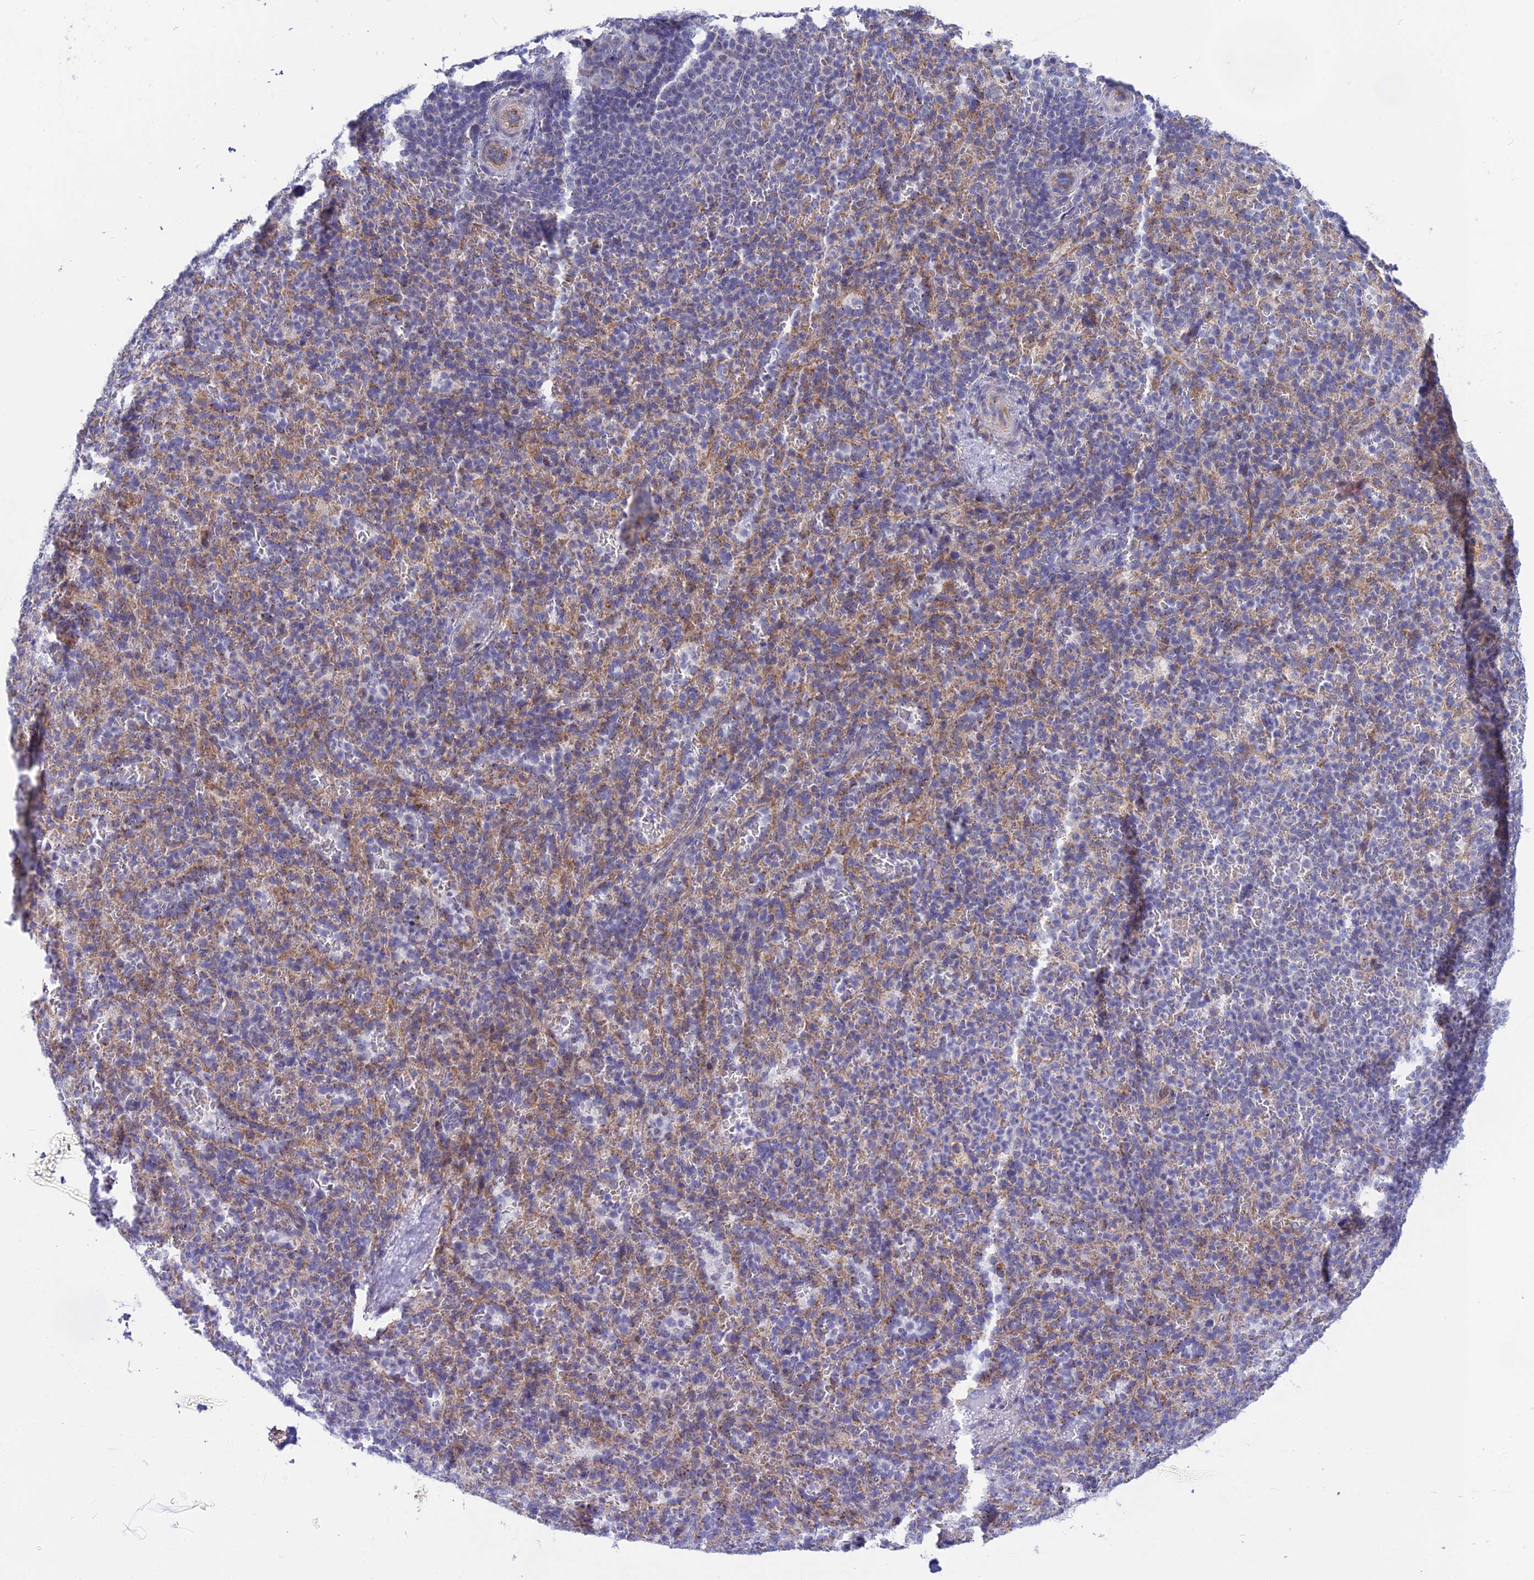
{"staining": {"intensity": "negative", "quantity": "none", "location": "none"}, "tissue": "spleen", "cell_type": "Cells in red pulp", "image_type": "normal", "snomed": [{"axis": "morphology", "description": "Normal tissue, NOS"}, {"axis": "topography", "description": "Spleen"}], "caption": "Immunohistochemistry (IHC) histopathology image of benign spleen: human spleen stained with DAB (3,3'-diaminobenzidine) displays no significant protein staining in cells in red pulp. (DAB IHC with hematoxylin counter stain).", "gene": "PLAC9", "patient": {"sex": "female", "age": 21}}